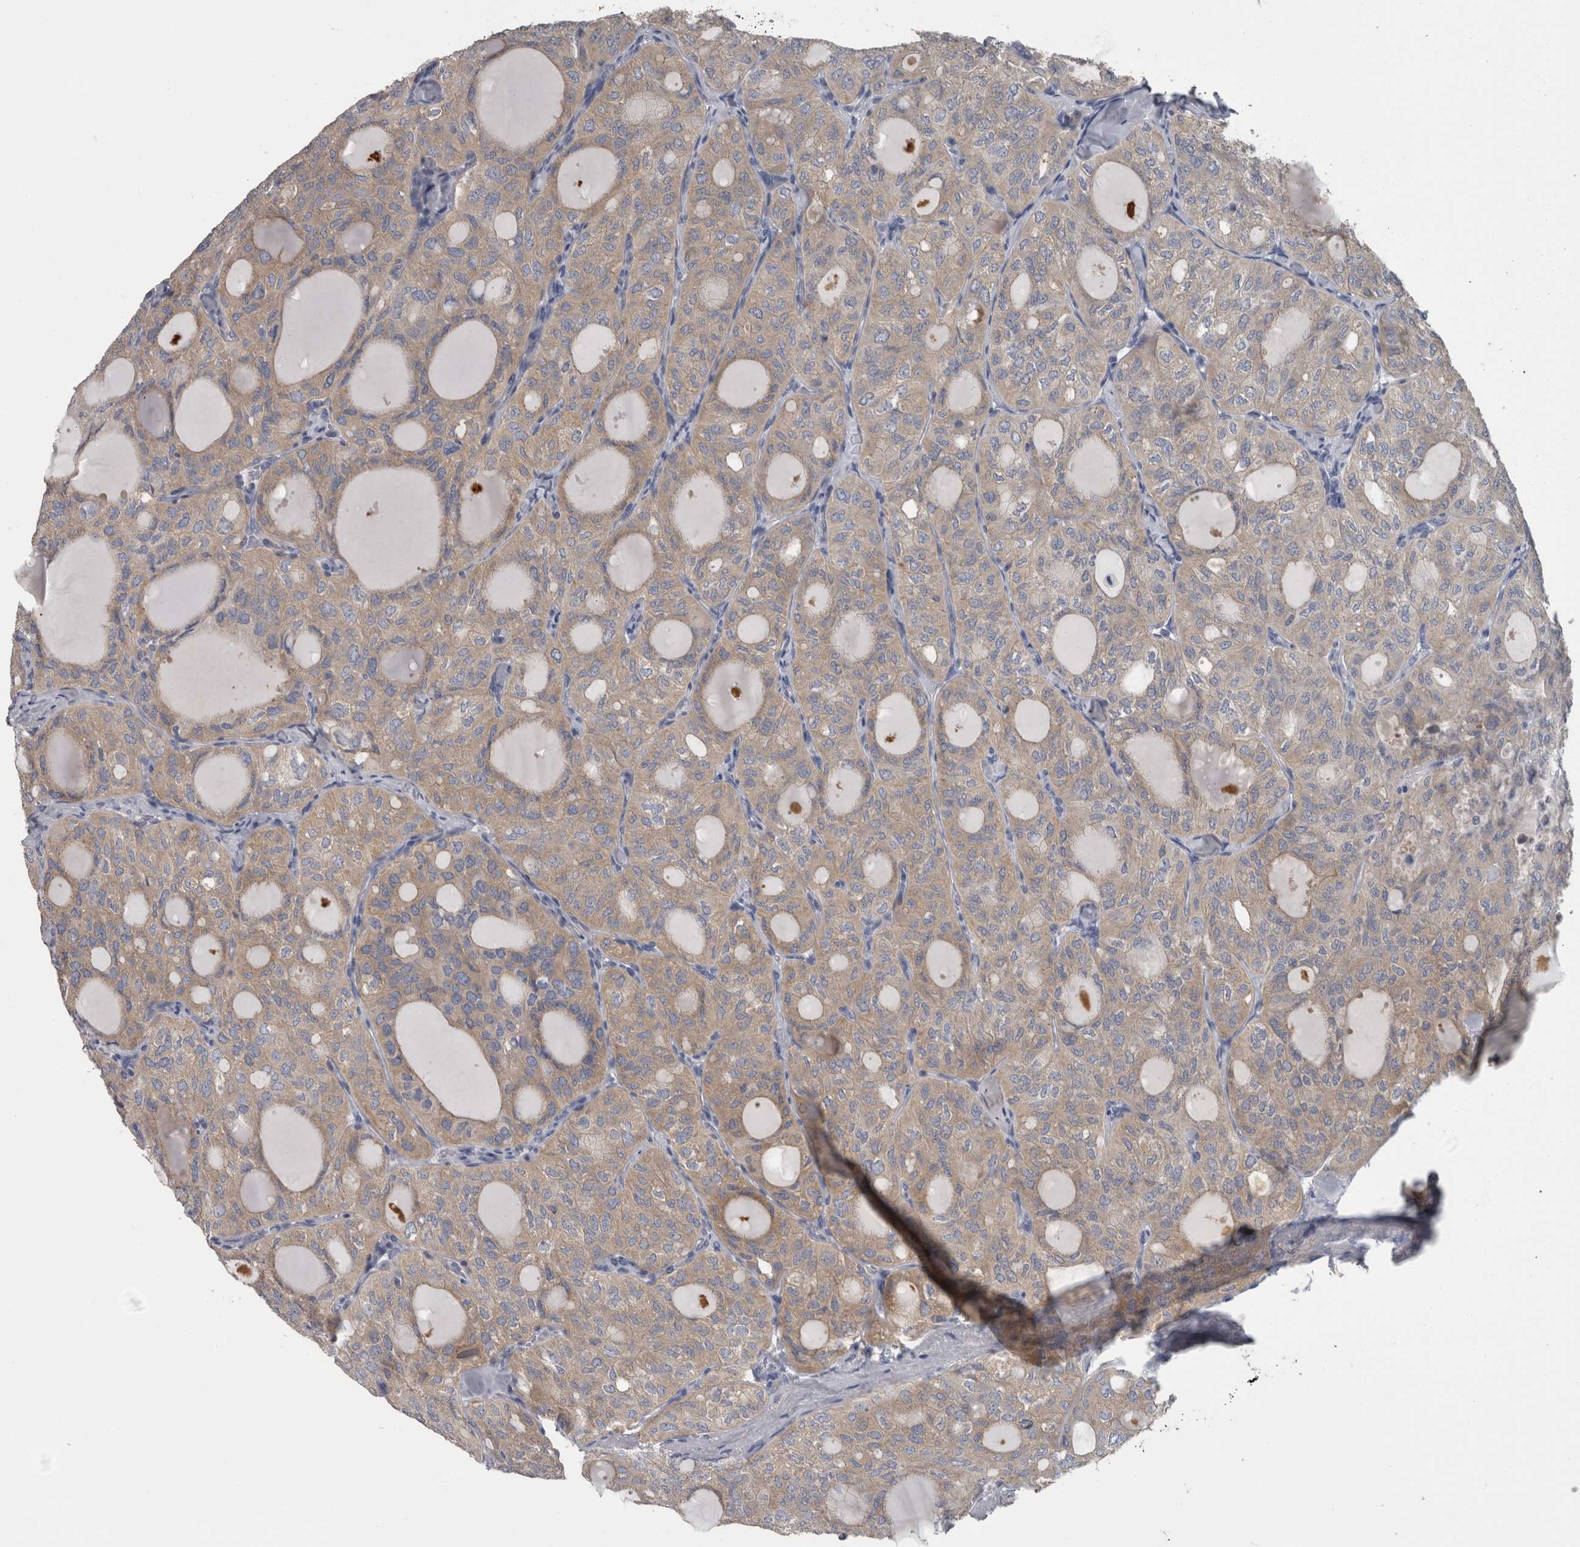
{"staining": {"intensity": "weak", "quantity": "<25%", "location": "cytoplasmic/membranous"}, "tissue": "thyroid cancer", "cell_type": "Tumor cells", "image_type": "cancer", "snomed": [{"axis": "morphology", "description": "Follicular adenoma carcinoma, NOS"}, {"axis": "topography", "description": "Thyroid gland"}], "caption": "The histopathology image shows no significant positivity in tumor cells of thyroid follicular adenoma carcinoma.", "gene": "EFEMP2", "patient": {"sex": "male", "age": 75}}